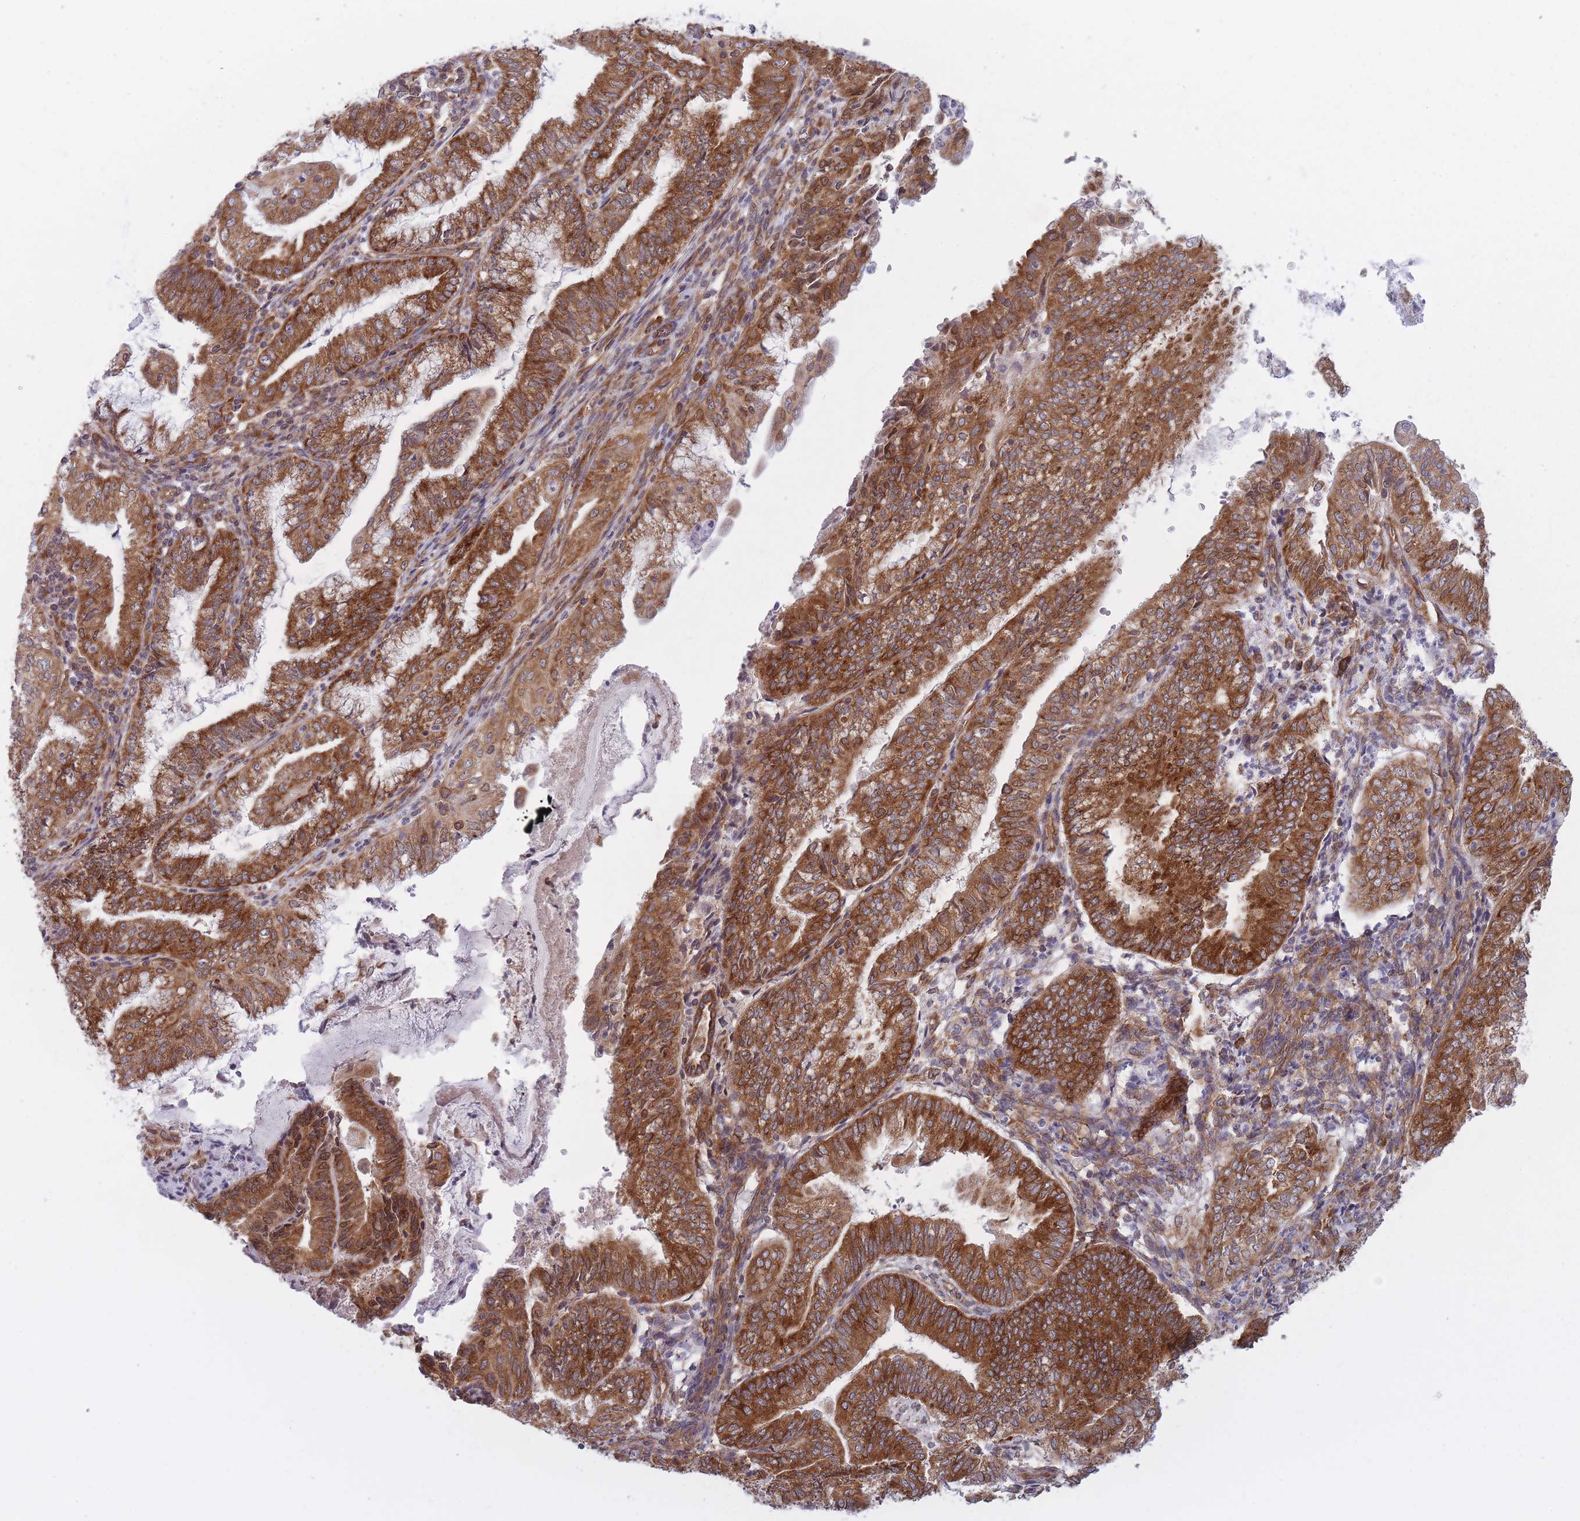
{"staining": {"intensity": "strong", "quantity": ">75%", "location": "cytoplasmic/membranous"}, "tissue": "endometrial cancer", "cell_type": "Tumor cells", "image_type": "cancer", "snomed": [{"axis": "morphology", "description": "Adenocarcinoma, NOS"}, {"axis": "topography", "description": "Endometrium"}], "caption": "Protein staining of endometrial cancer tissue reveals strong cytoplasmic/membranous expression in about >75% of tumor cells. The staining is performed using DAB (3,3'-diaminobenzidine) brown chromogen to label protein expression. The nuclei are counter-stained blue using hematoxylin.", "gene": "CCDC124", "patient": {"sex": "female", "age": 55}}